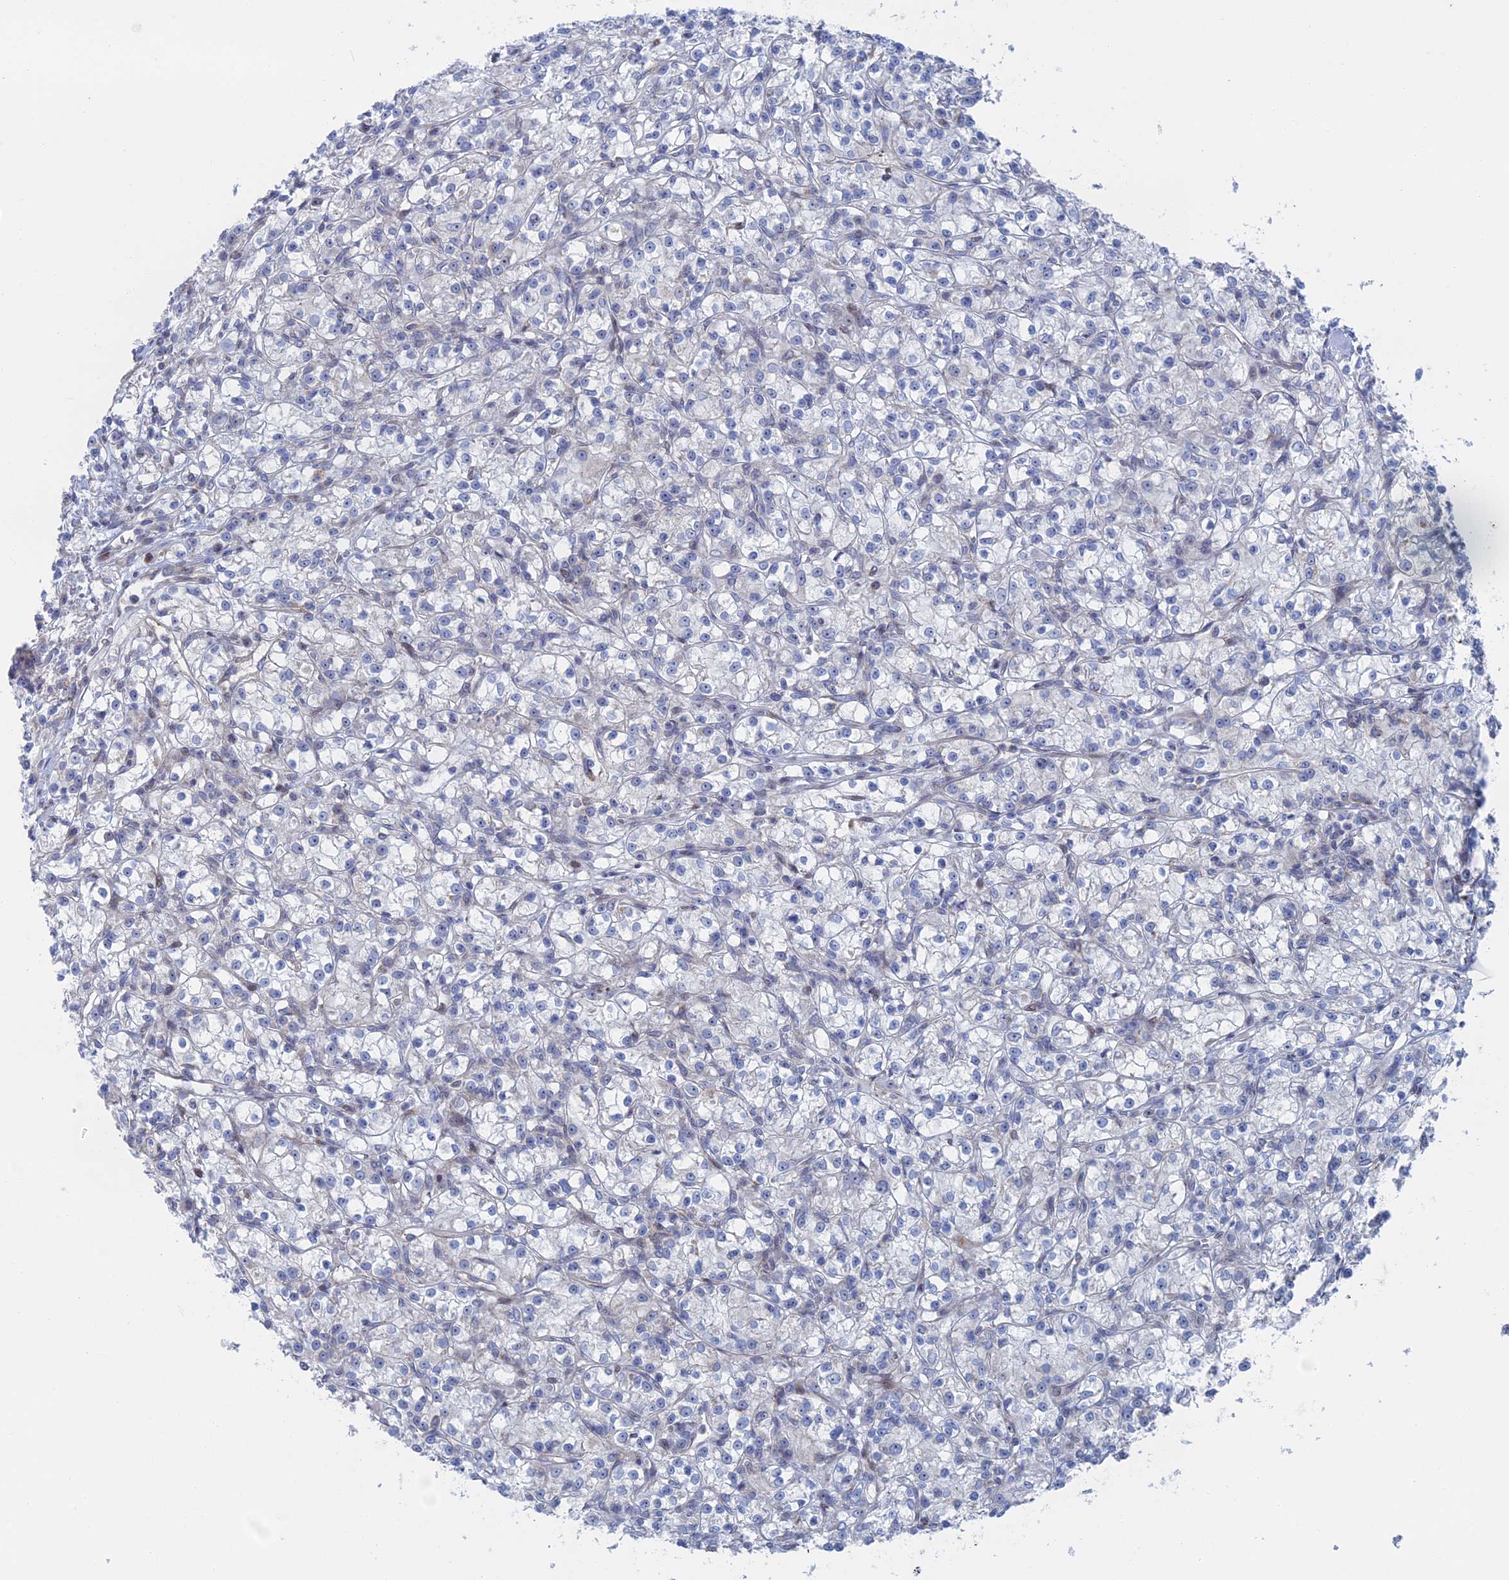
{"staining": {"intensity": "negative", "quantity": "none", "location": "none"}, "tissue": "renal cancer", "cell_type": "Tumor cells", "image_type": "cancer", "snomed": [{"axis": "morphology", "description": "Adenocarcinoma, NOS"}, {"axis": "topography", "description": "Kidney"}], "caption": "Immunohistochemical staining of human adenocarcinoma (renal) exhibits no significant staining in tumor cells.", "gene": "IL7", "patient": {"sex": "female", "age": 59}}